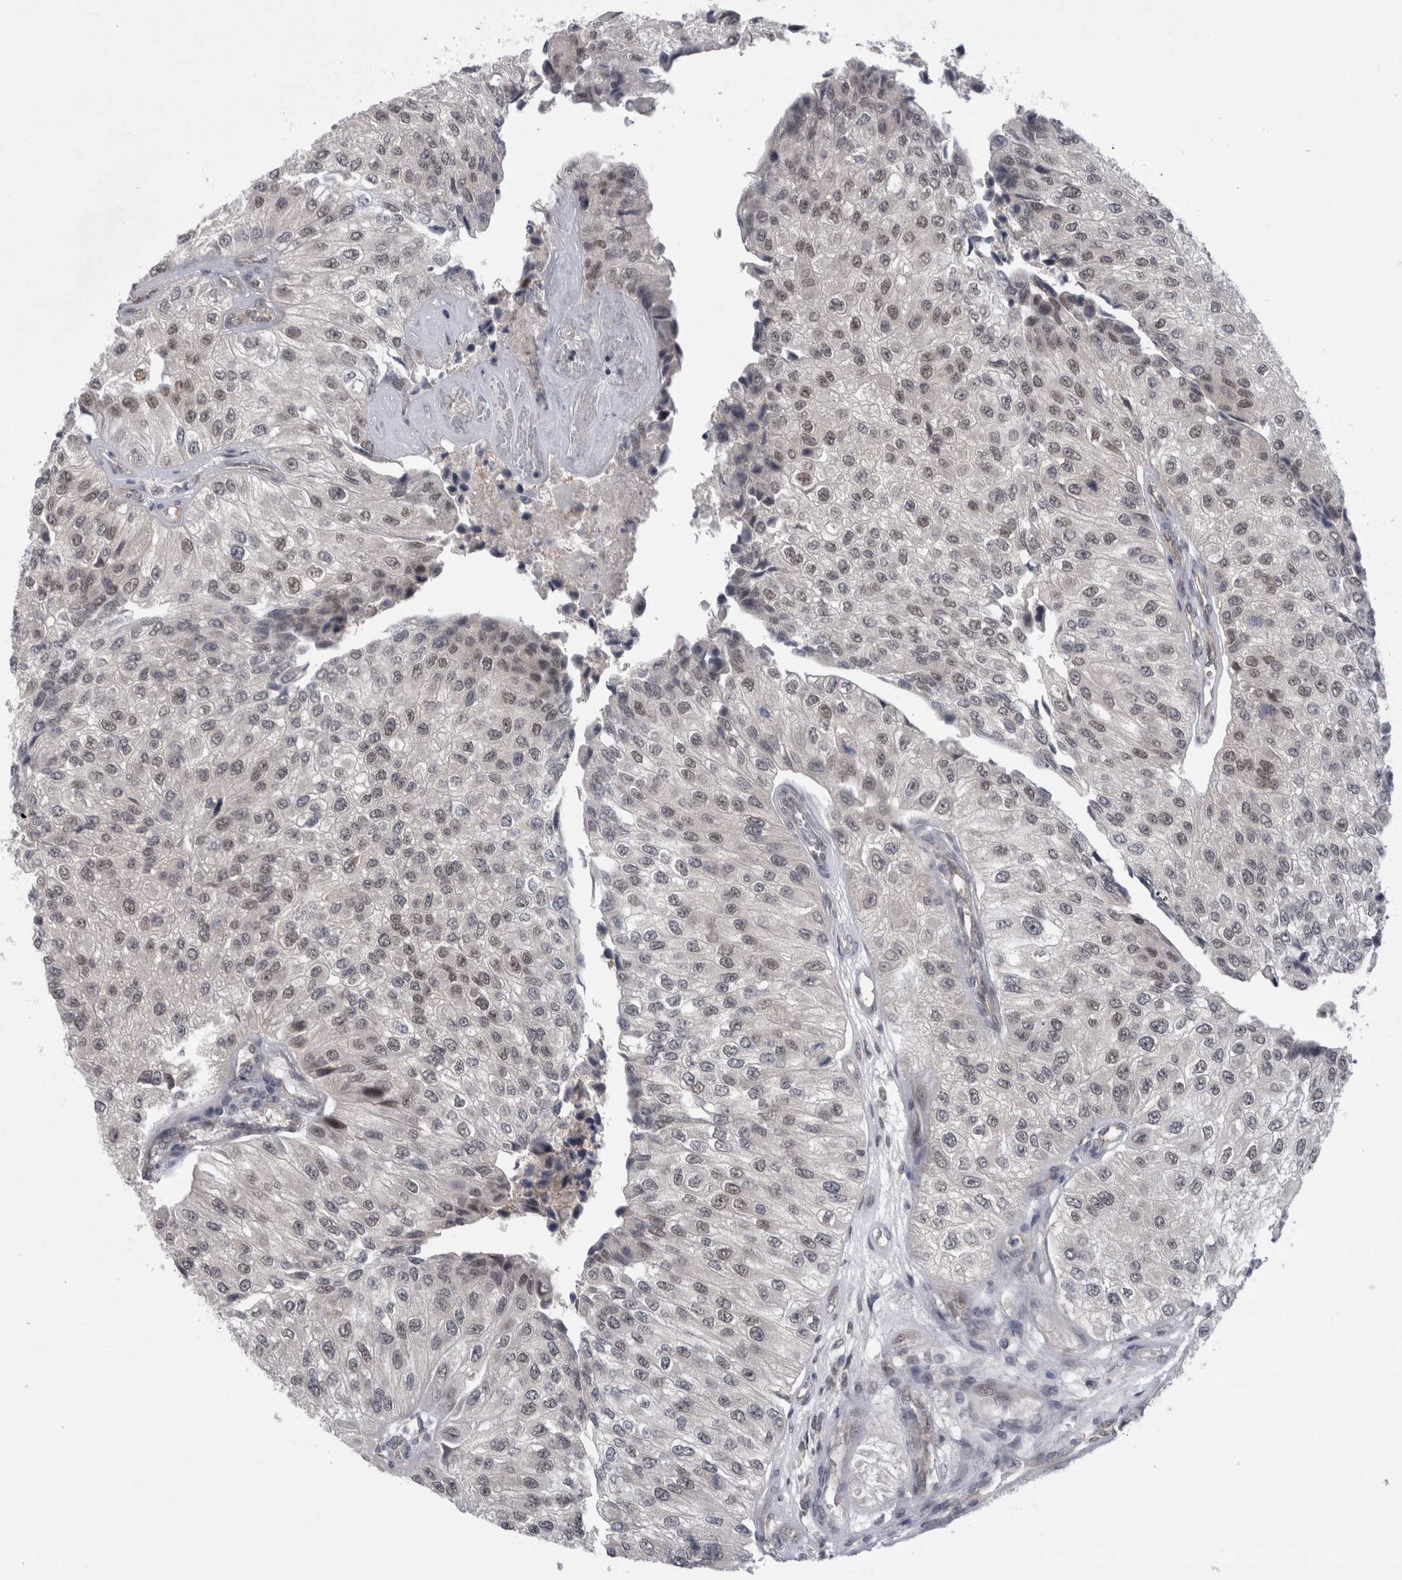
{"staining": {"intensity": "weak", "quantity": ">75%", "location": "nuclear"}, "tissue": "urothelial cancer", "cell_type": "Tumor cells", "image_type": "cancer", "snomed": [{"axis": "morphology", "description": "Urothelial carcinoma, High grade"}, {"axis": "topography", "description": "Kidney"}, {"axis": "topography", "description": "Urinary bladder"}], "caption": "This is a photomicrograph of IHC staining of urothelial cancer, which shows weak staining in the nuclear of tumor cells.", "gene": "PSMB2", "patient": {"sex": "male", "age": 77}}